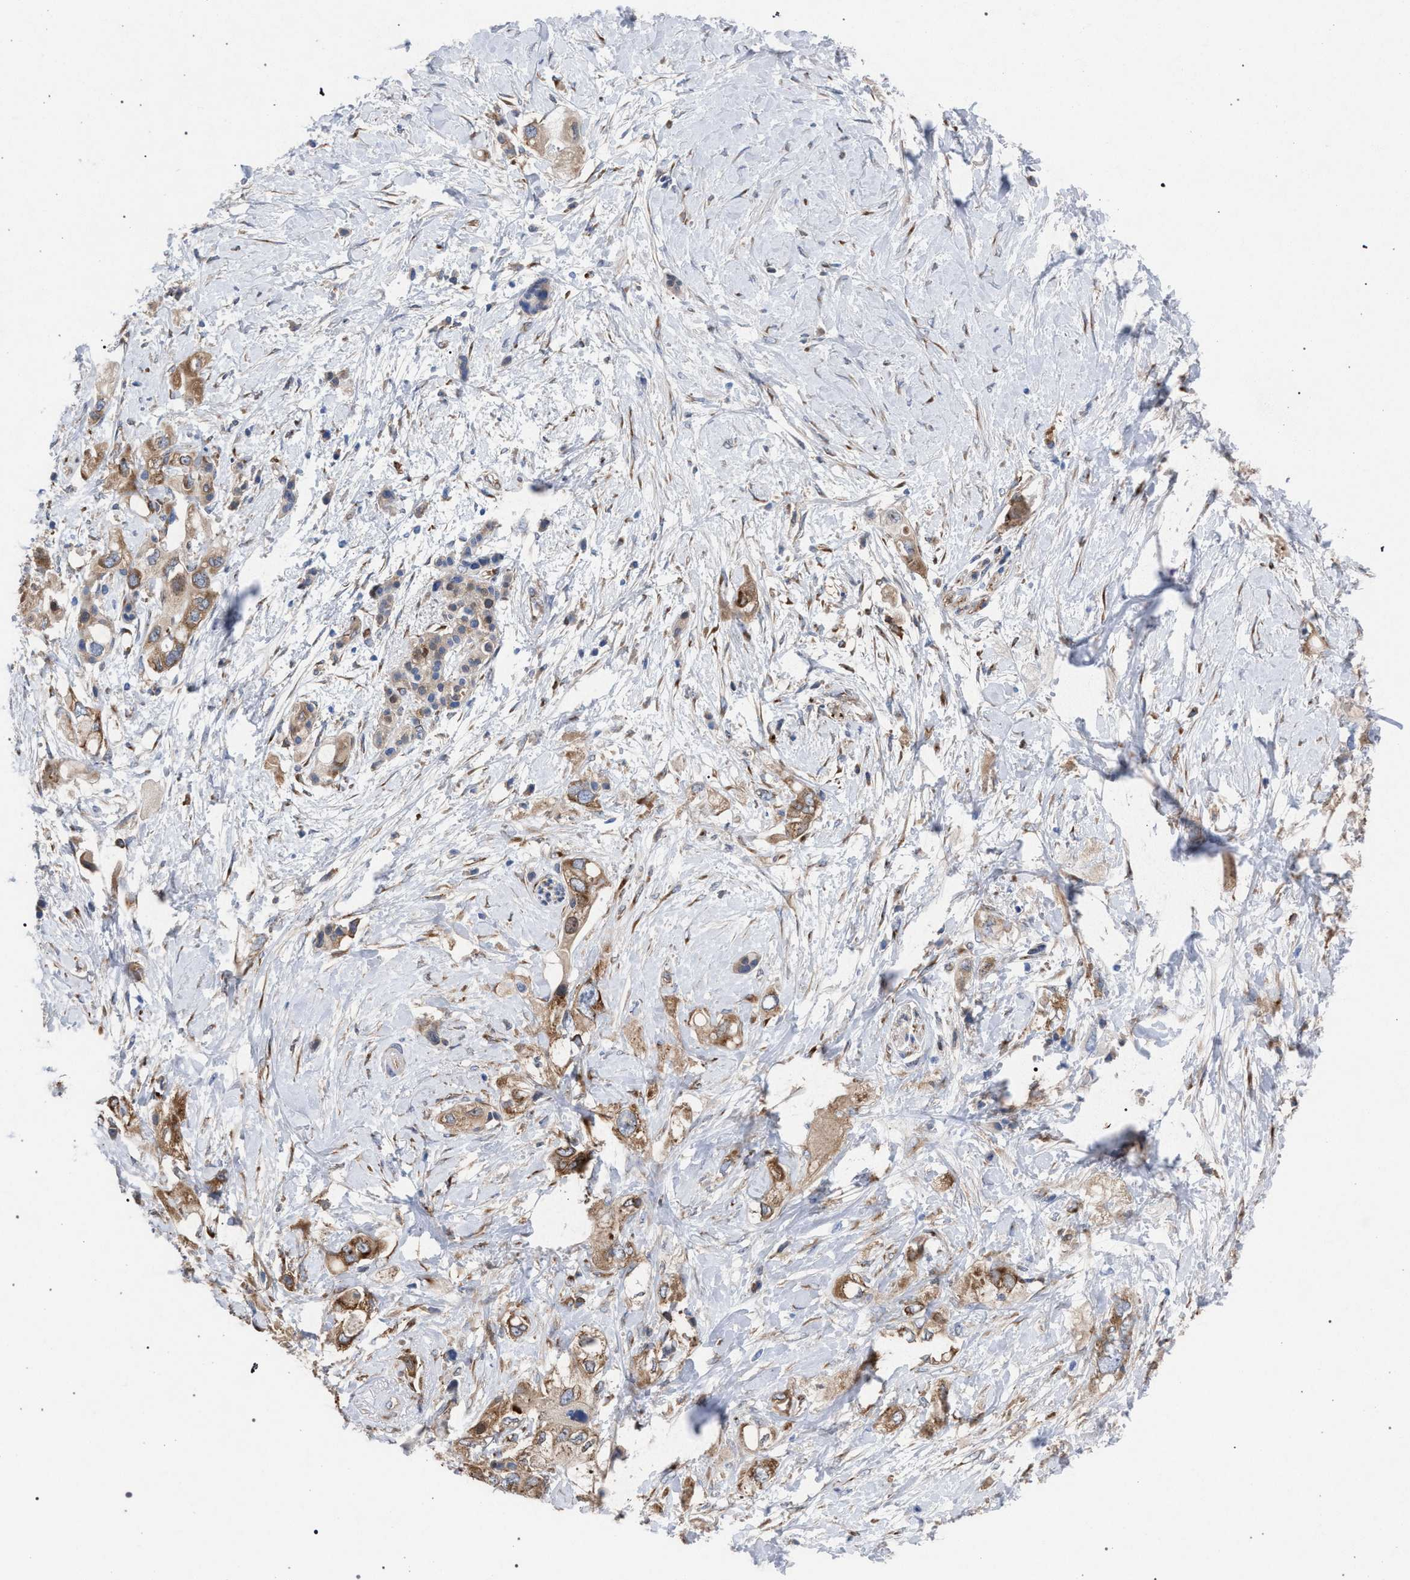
{"staining": {"intensity": "moderate", "quantity": ">75%", "location": "cytoplasmic/membranous"}, "tissue": "pancreatic cancer", "cell_type": "Tumor cells", "image_type": "cancer", "snomed": [{"axis": "morphology", "description": "Adenocarcinoma, NOS"}, {"axis": "topography", "description": "Pancreas"}], "caption": "Immunohistochemical staining of human adenocarcinoma (pancreatic) shows medium levels of moderate cytoplasmic/membranous staining in about >75% of tumor cells.", "gene": "CDR2L", "patient": {"sex": "female", "age": 56}}